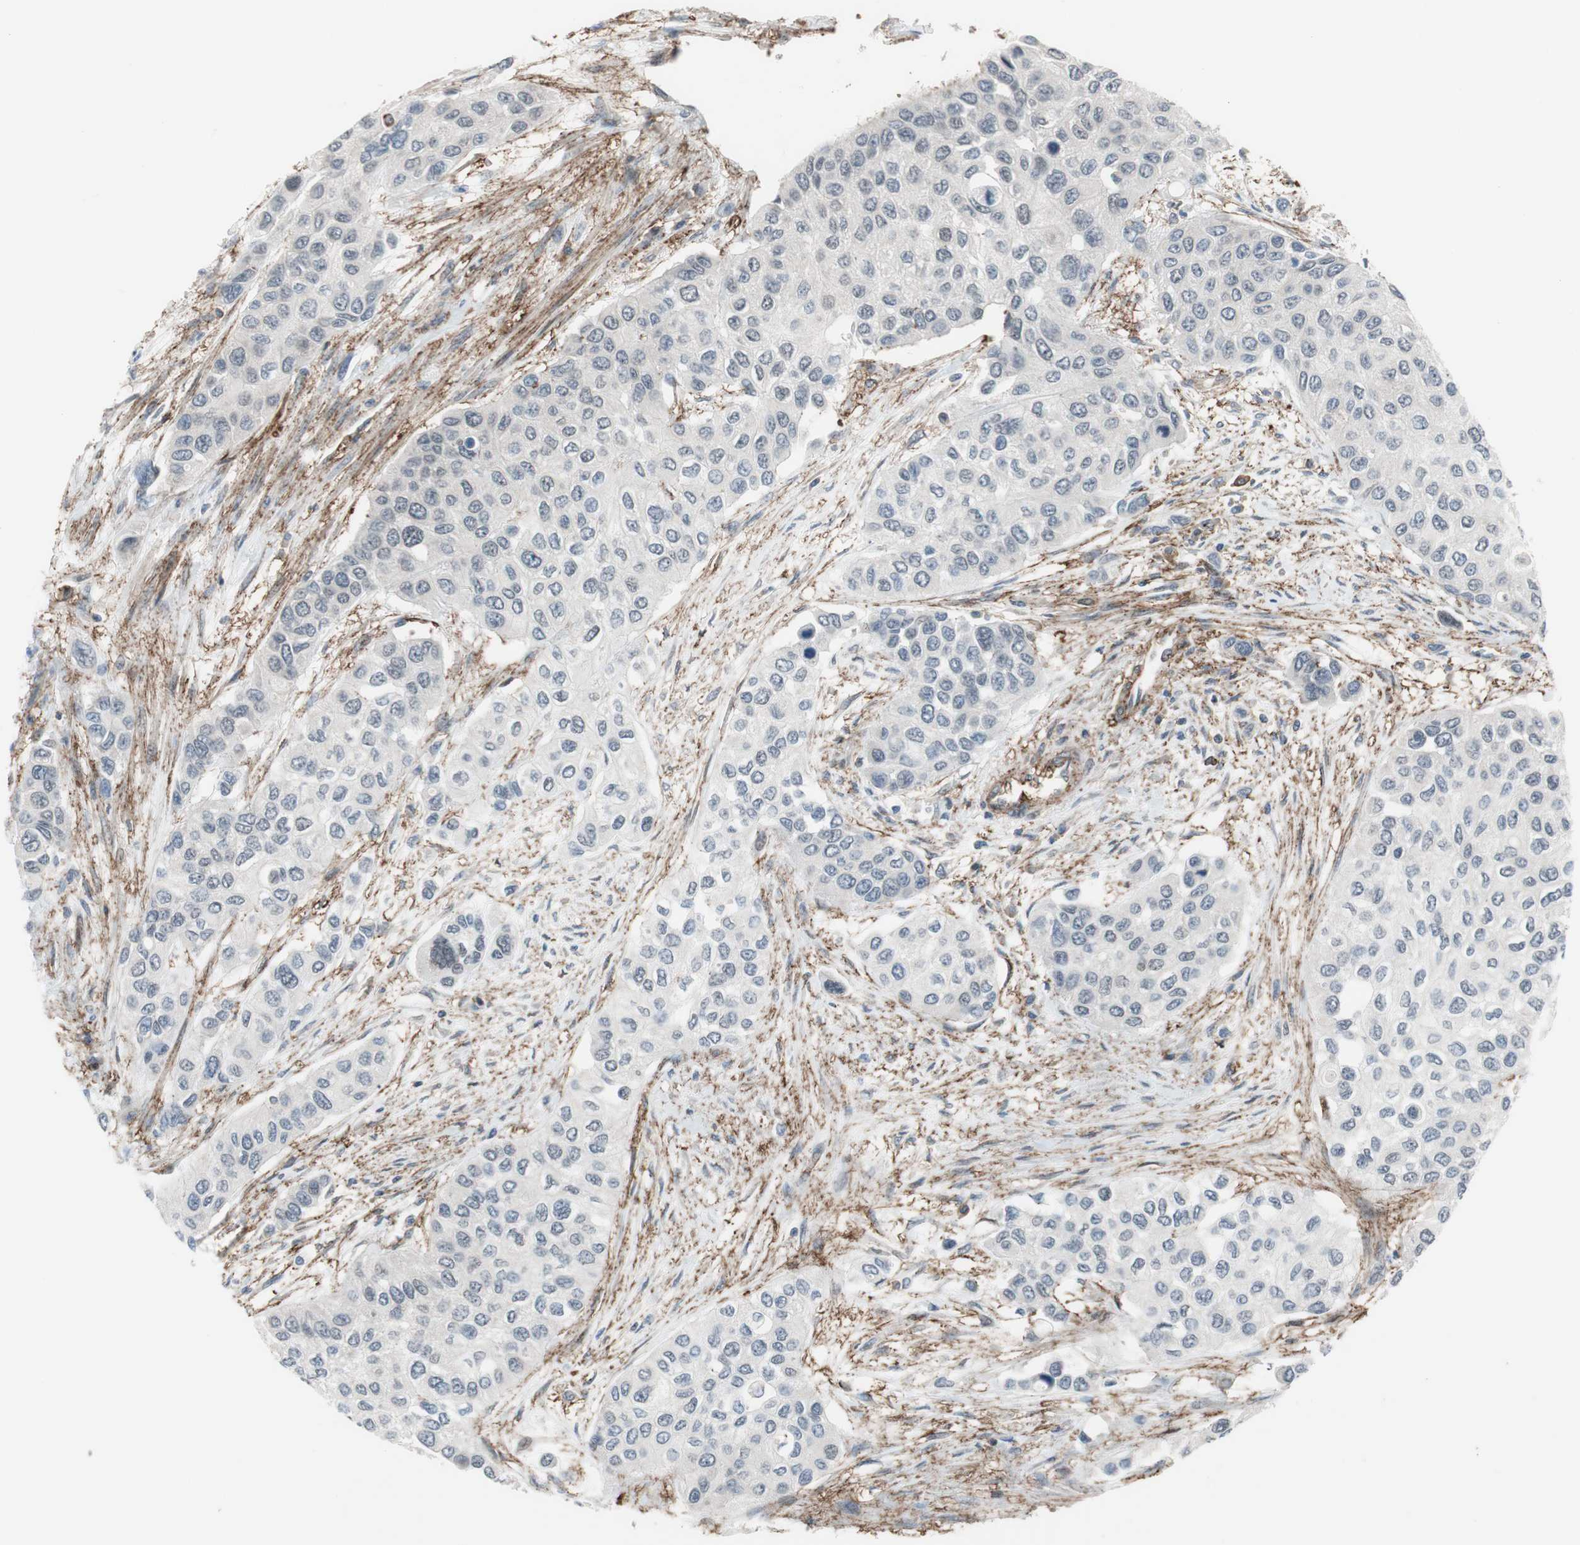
{"staining": {"intensity": "negative", "quantity": "none", "location": "none"}, "tissue": "urothelial cancer", "cell_type": "Tumor cells", "image_type": "cancer", "snomed": [{"axis": "morphology", "description": "Urothelial carcinoma, High grade"}, {"axis": "topography", "description": "Urinary bladder"}], "caption": "High magnification brightfield microscopy of urothelial cancer stained with DAB (brown) and counterstained with hematoxylin (blue): tumor cells show no significant expression.", "gene": "GRHL1", "patient": {"sex": "female", "age": 56}}